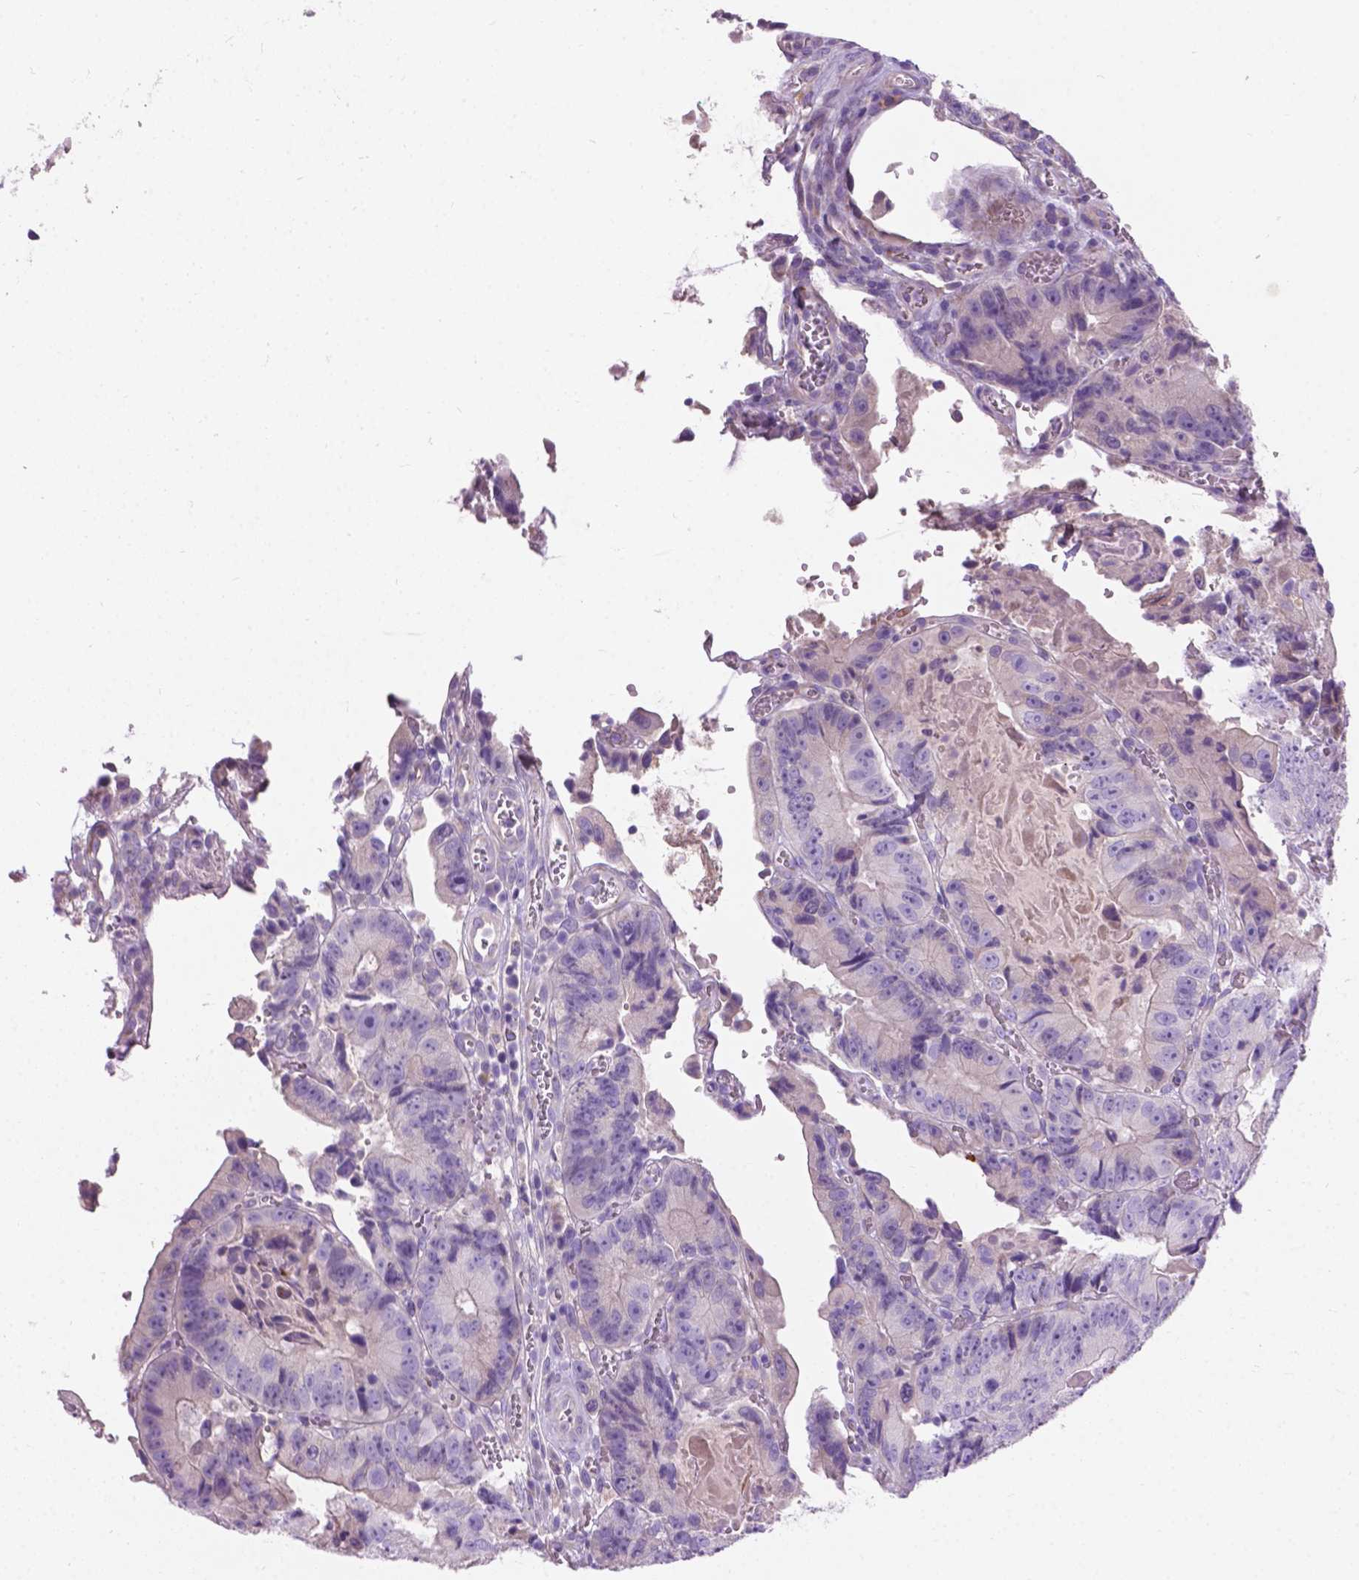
{"staining": {"intensity": "negative", "quantity": "none", "location": "none"}, "tissue": "colorectal cancer", "cell_type": "Tumor cells", "image_type": "cancer", "snomed": [{"axis": "morphology", "description": "Adenocarcinoma, NOS"}, {"axis": "topography", "description": "Colon"}], "caption": "A high-resolution image shows IHC staining of adenocarcinoma (colorectal), which demonstrates no significant positivity in tumor cells.", "gene": "NOXO1", "patient": {"sex": "female", "age": 86}}